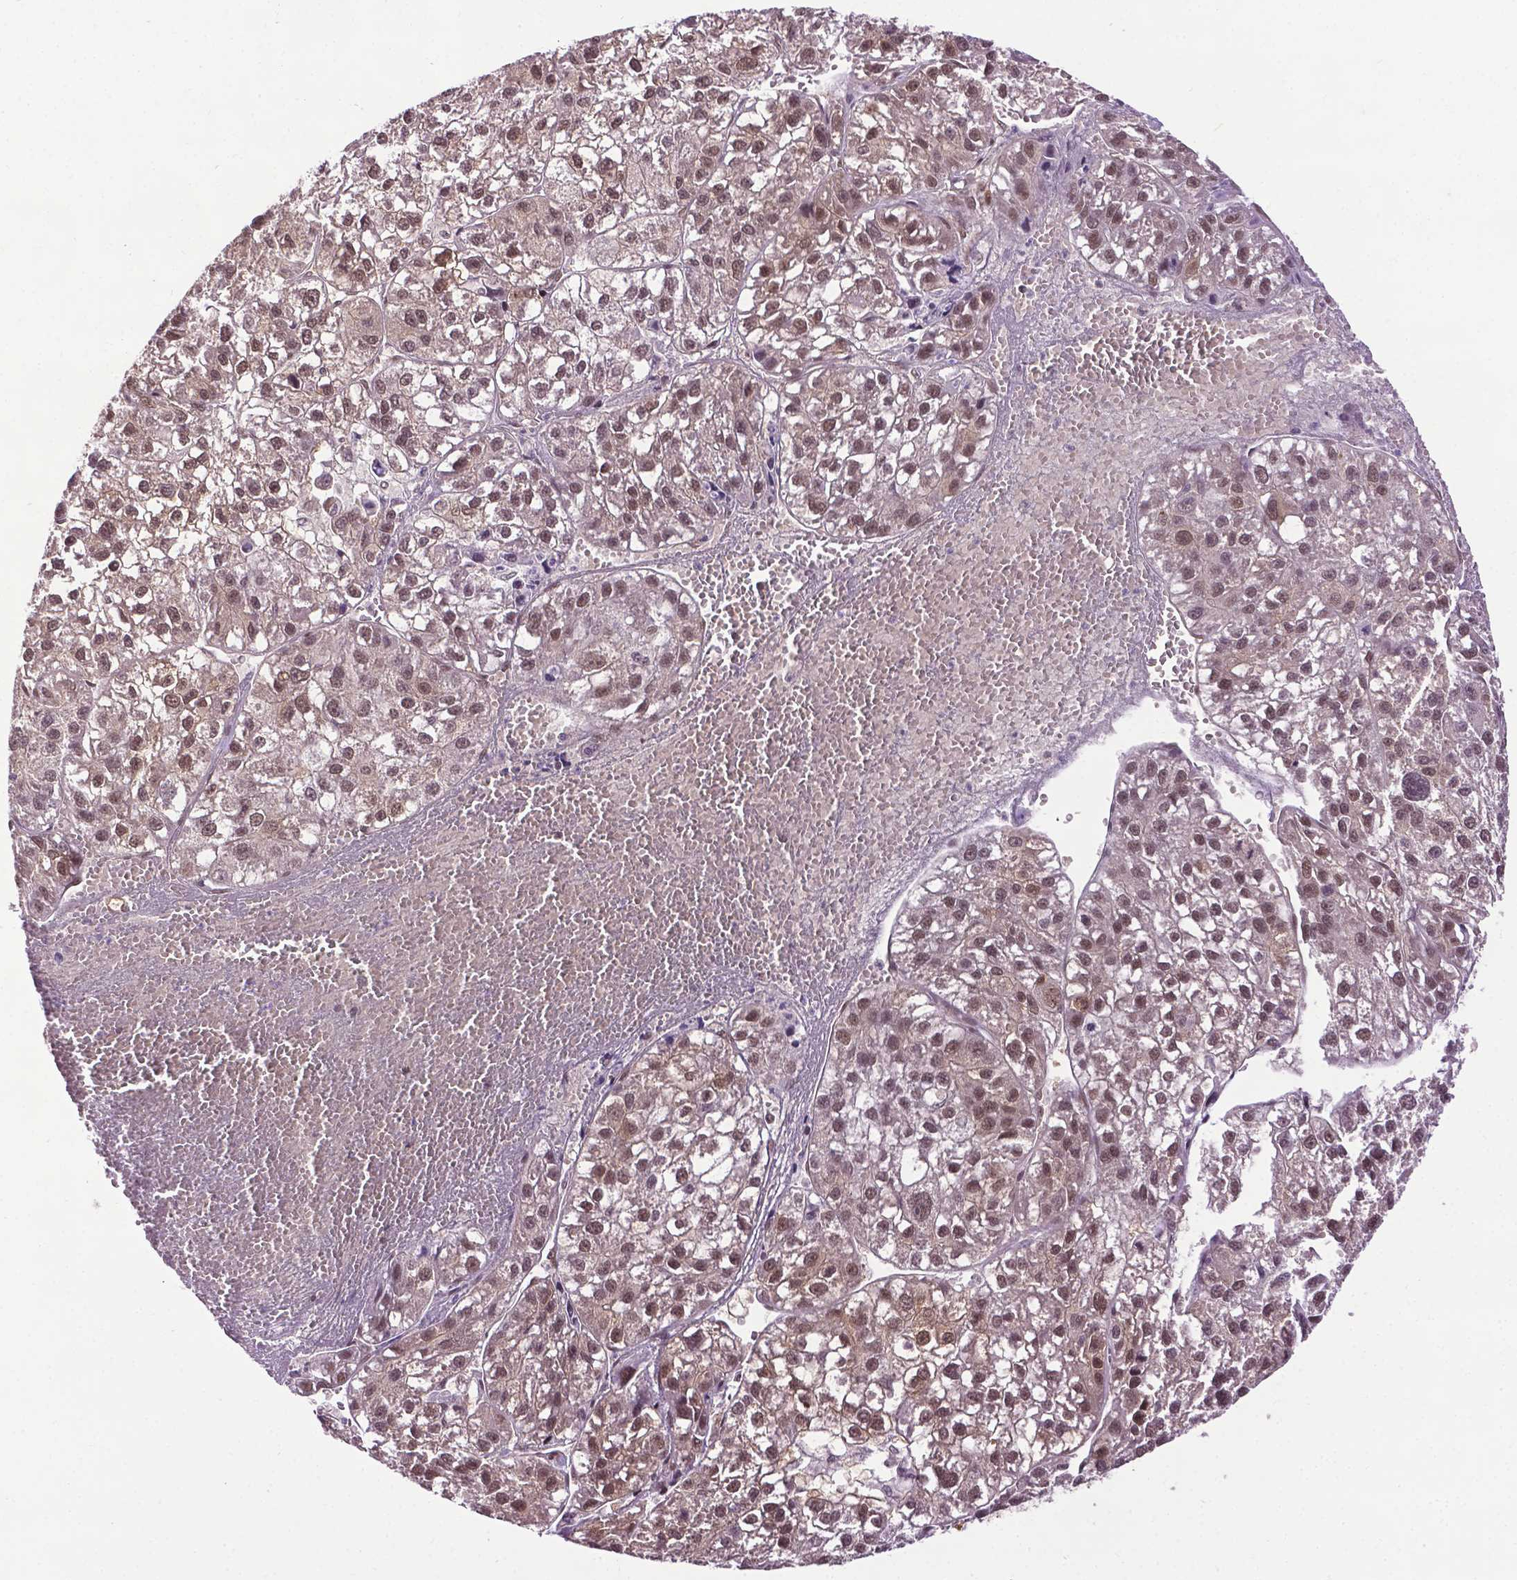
{"staining": {"intensity": "weak", "quantity": ">75%", "location": "cytoplasmic/membranous,nuclear"}, "tissue": "liver cancer", "cell_type": "Tumor cells", "image_type": "cancer", "snomed": [{"axis": "morphology", "description": "Carcinoma, Hepatocellular, NOS"}, {"axis": "topography", "description": "Liver"}], "caption": "Brown immunohistochemical staining in liver hepatocellular carcinoma demonstrates weak cytoplasmic/membranous and nuclear staining in approximately >75% of tumor cells. Immunohistochemistry (ihc) stains the protein in brown and the nuclei are stained blue.", "gene": "UBQLN4", "patient": {"sex": "female", "age": 70}}